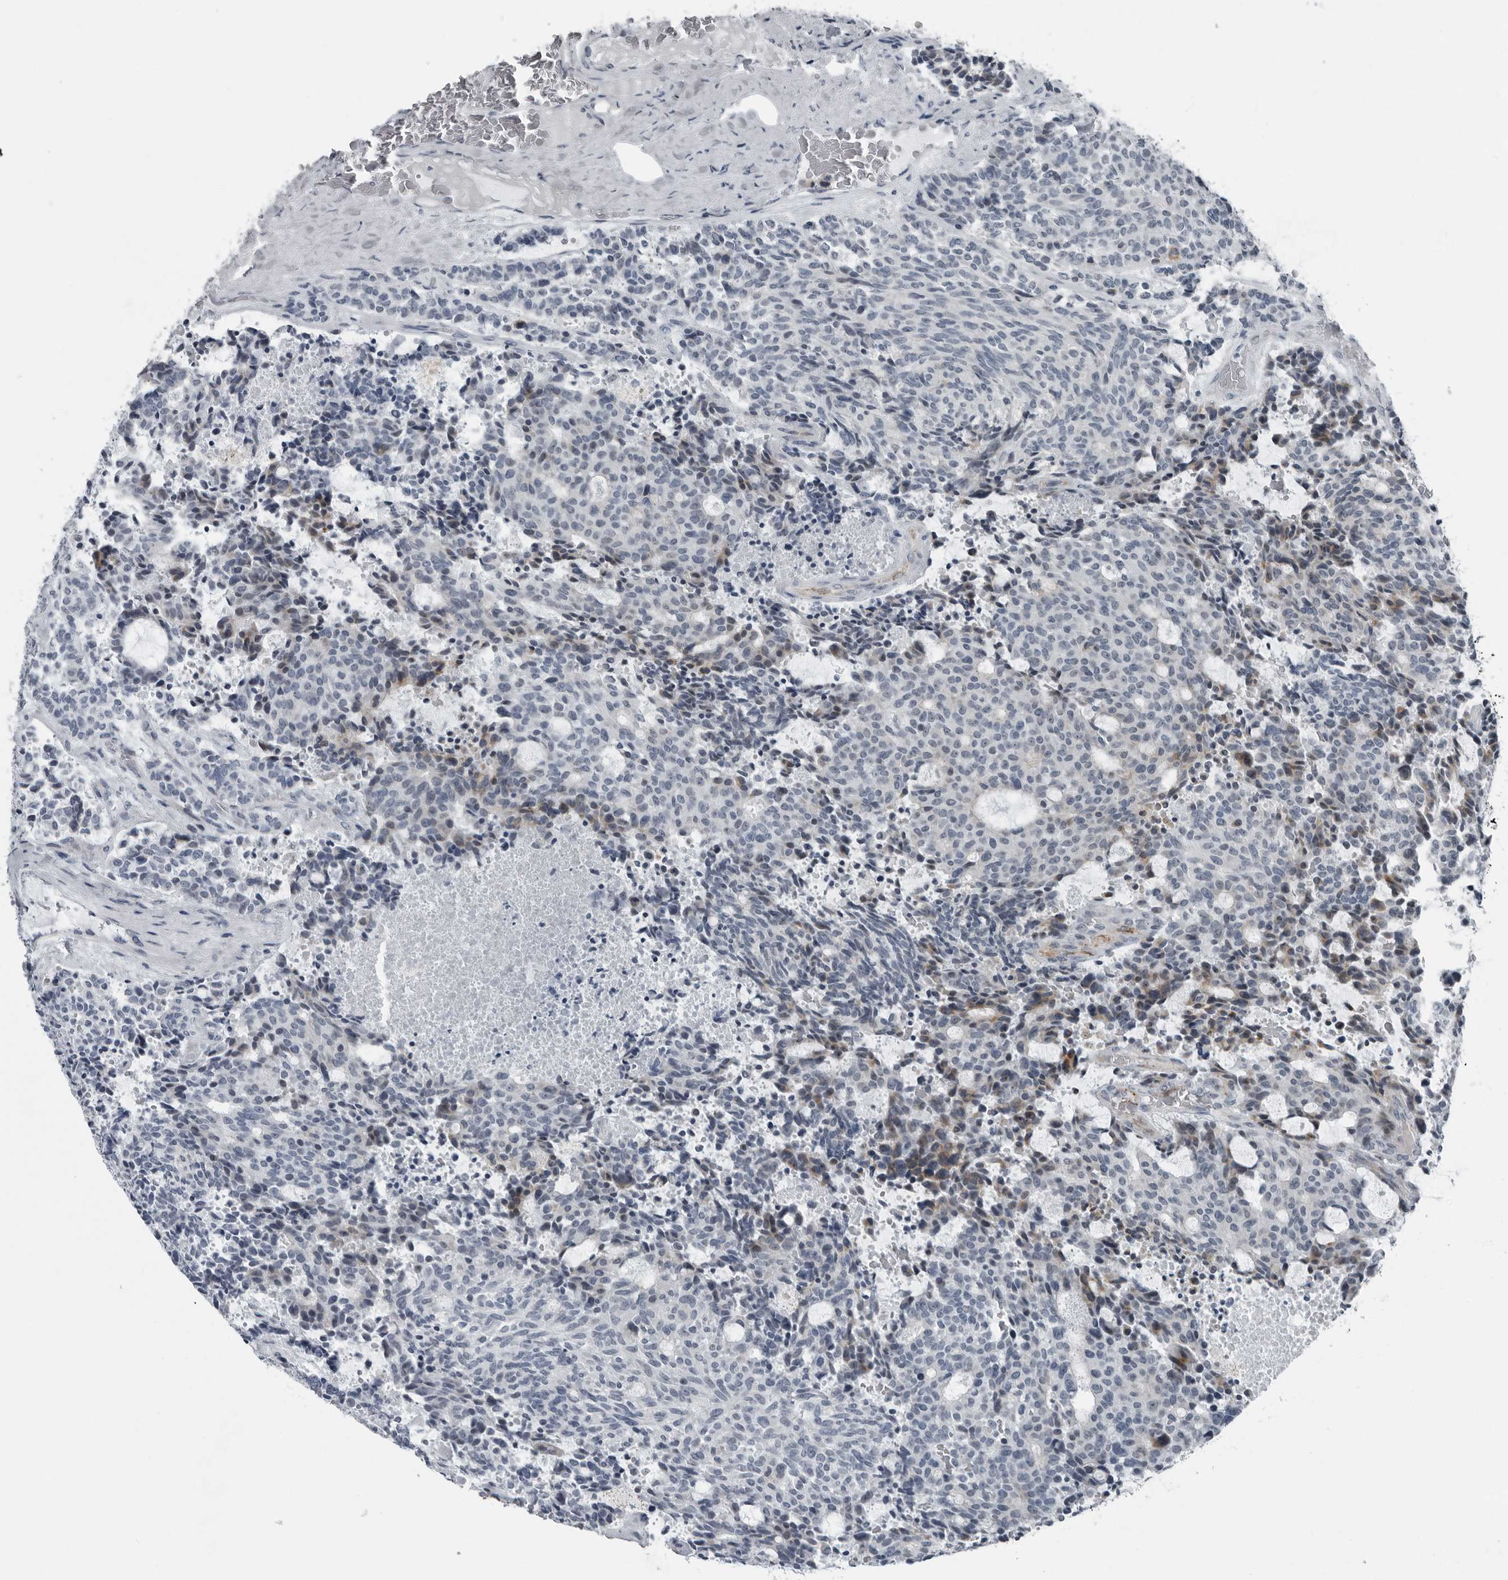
{"staining": {"intensity": "negative", "quantity": "none", "location": "none"}, "tissue": "carcinoid", "cell_type": "Tumor cells", "image_type": "cancer", "snomed": [{"axis": "morphology", "description": "Carcinoid, malignant, NOS"}, {"axis": "topography", "description": "Pancreas"}], "caption": "The immunohistochemistry micrograph has no significant positivity in tumor cells of malignant carcinoid tissue.", "gene": "PDCD11", "patient": {"sex": "female", "age": 54}}